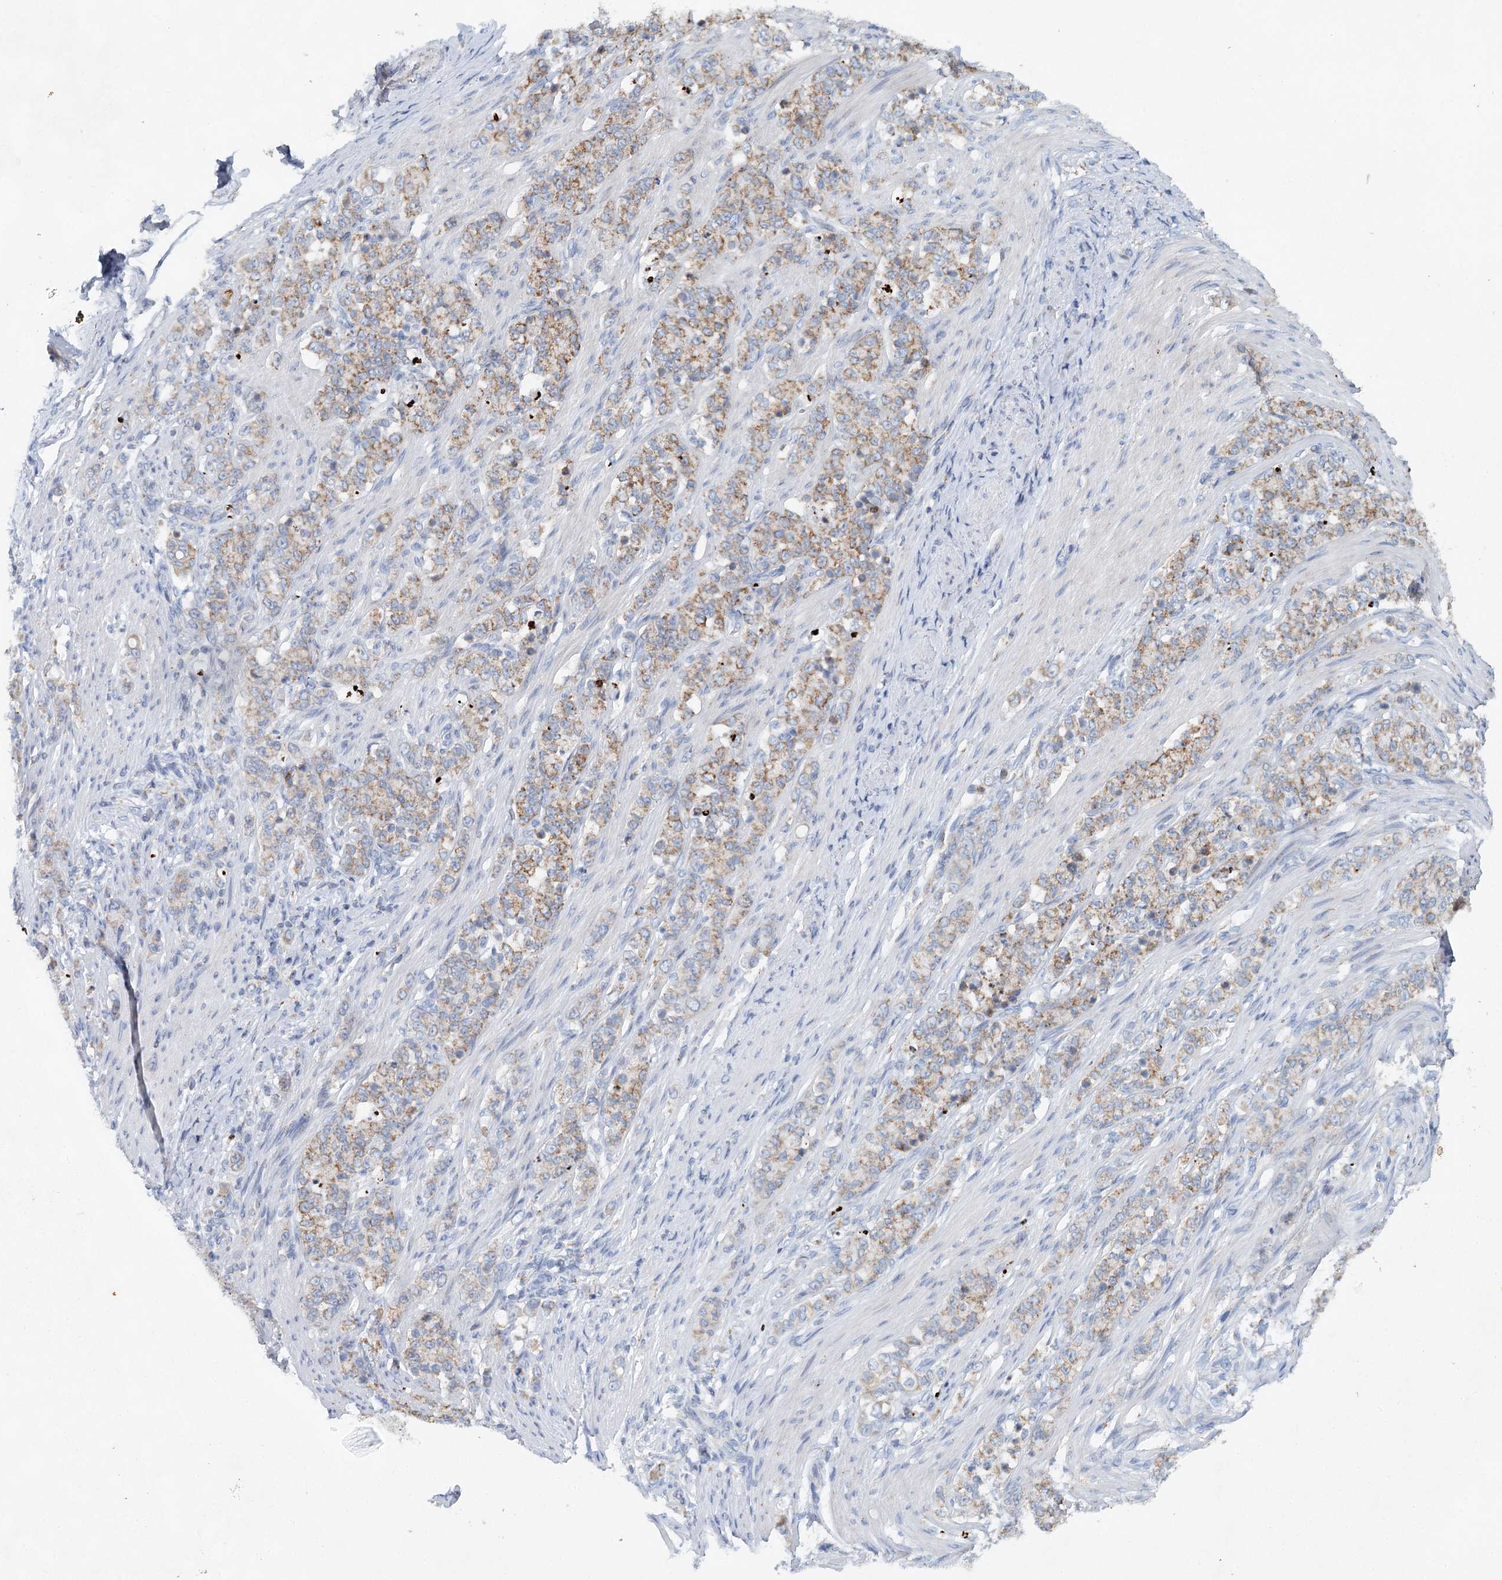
{"staining": {"intensity": "moderate", "quantity": ">75%", "location": "cytoplasmic/membranous"}, "tissue": "stomach cancer", "cell_type": "Tumor cells", "image_type": "cancer", "snomed": [{"axis": "morphology", "description": "Adenocarcinoma, NOS"}, {"axis": "topography", "description": "Stomach"}], "caption": "This photomicrograph exhibits immunohistochemistry (IHC) staining of stomach adenocarcinoma, with medium moderate cytoplasmic/membranous positivity in about >75% of tumor cells.", "gene": "XPO6", "patient": {"sex": "female", "age": 79}}